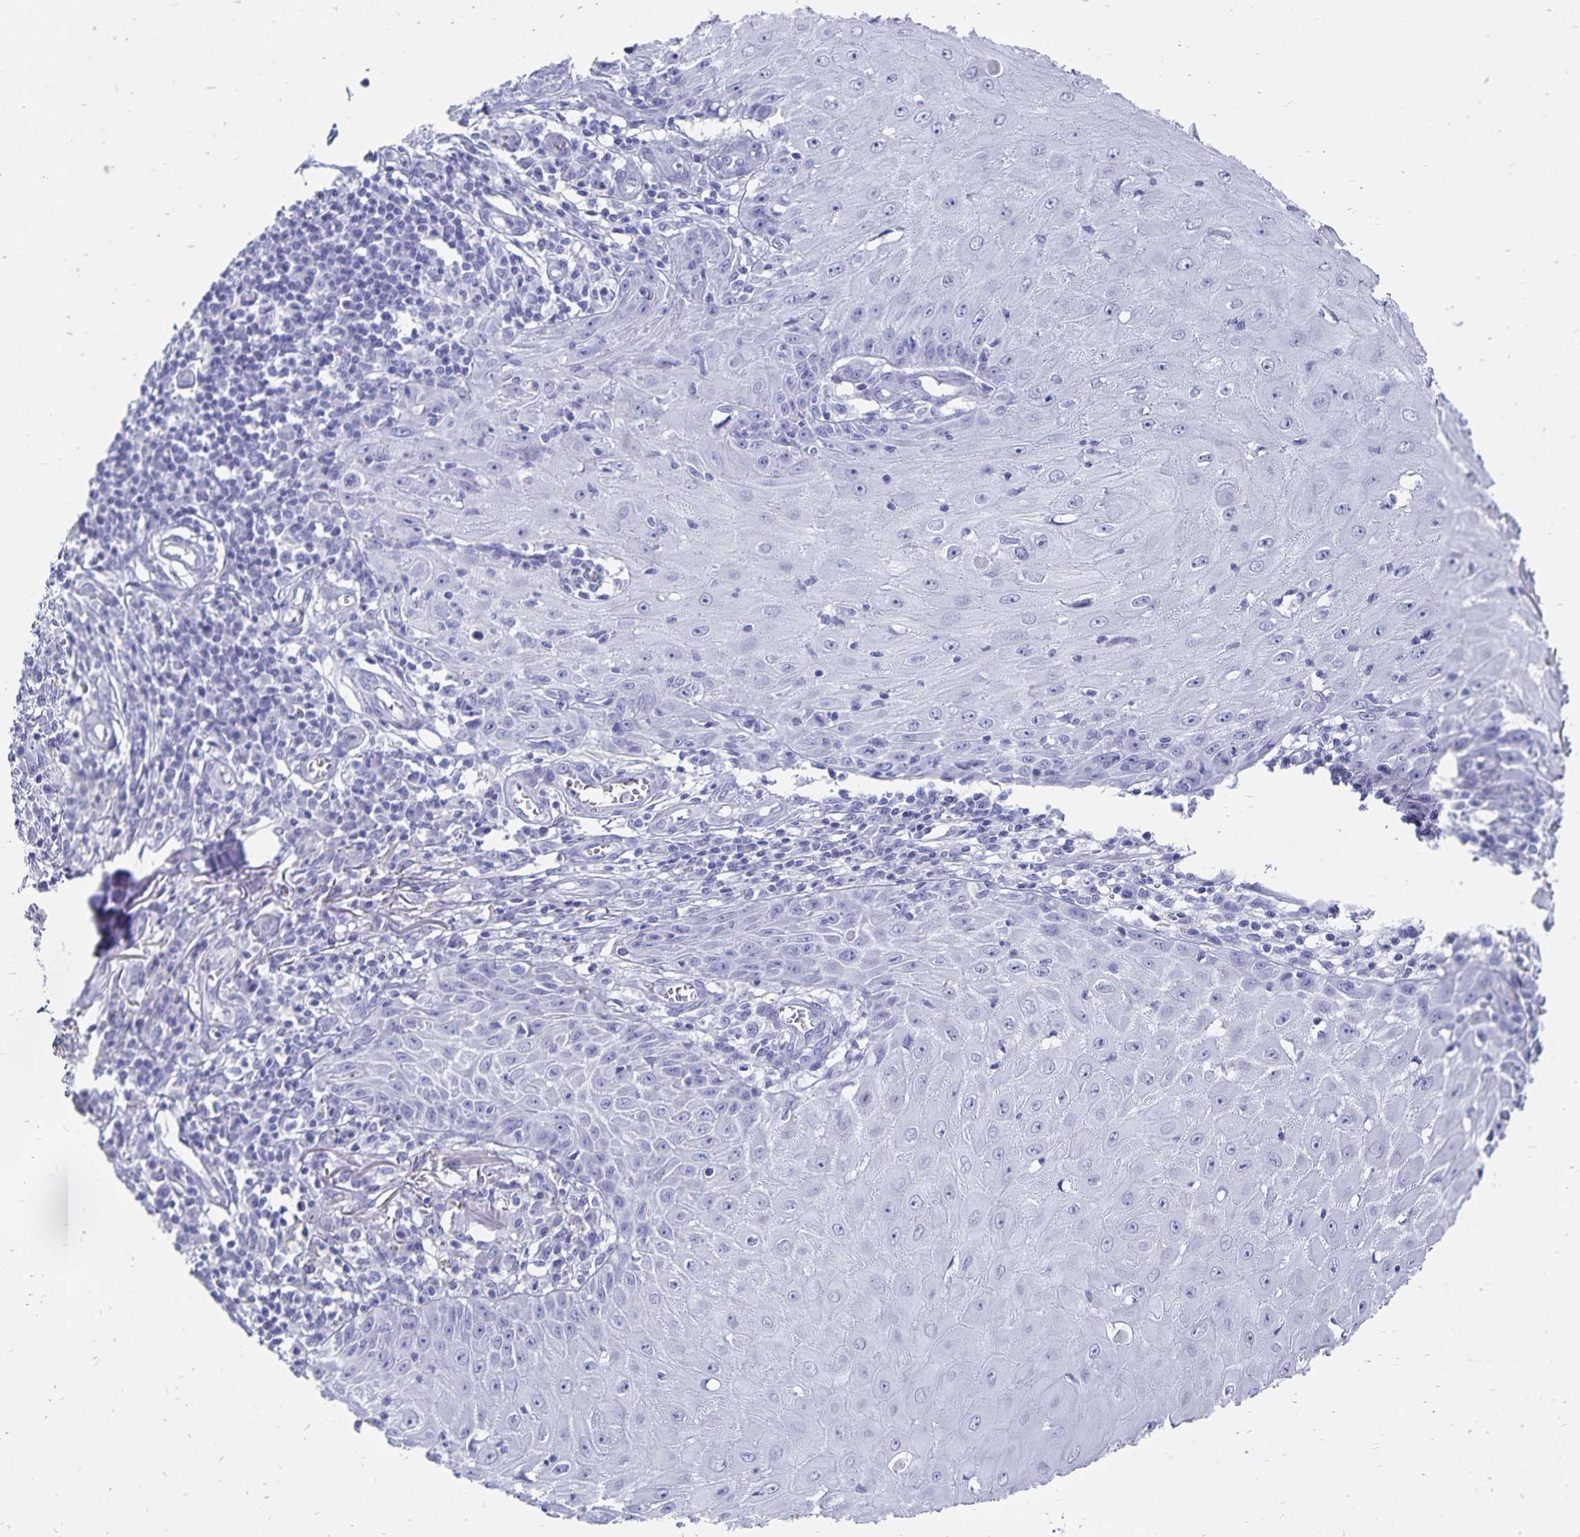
{"staining": {"intensity": "negative", "quantity": "none", "location": "none"}, "tissue": "skin cancer", "cell_type": "Tumor cells", "image_type": "cancer", "snomed": [{"axis": "morphology", "description": "Squamous cell carcinoma, NOS"}, {"axis": "topography", "description": "Skin"}], "caption": "IHC histopathology image of skin cancer (squamous cell carcinoma) stained for a protein (brown), which exhibits no staining in tumor cells. (Brightfield microscopy of DAB immunohistochemistry at high magnification).", "gene": "ADH1A", "patient": {"sex": "female", "age": 73}}